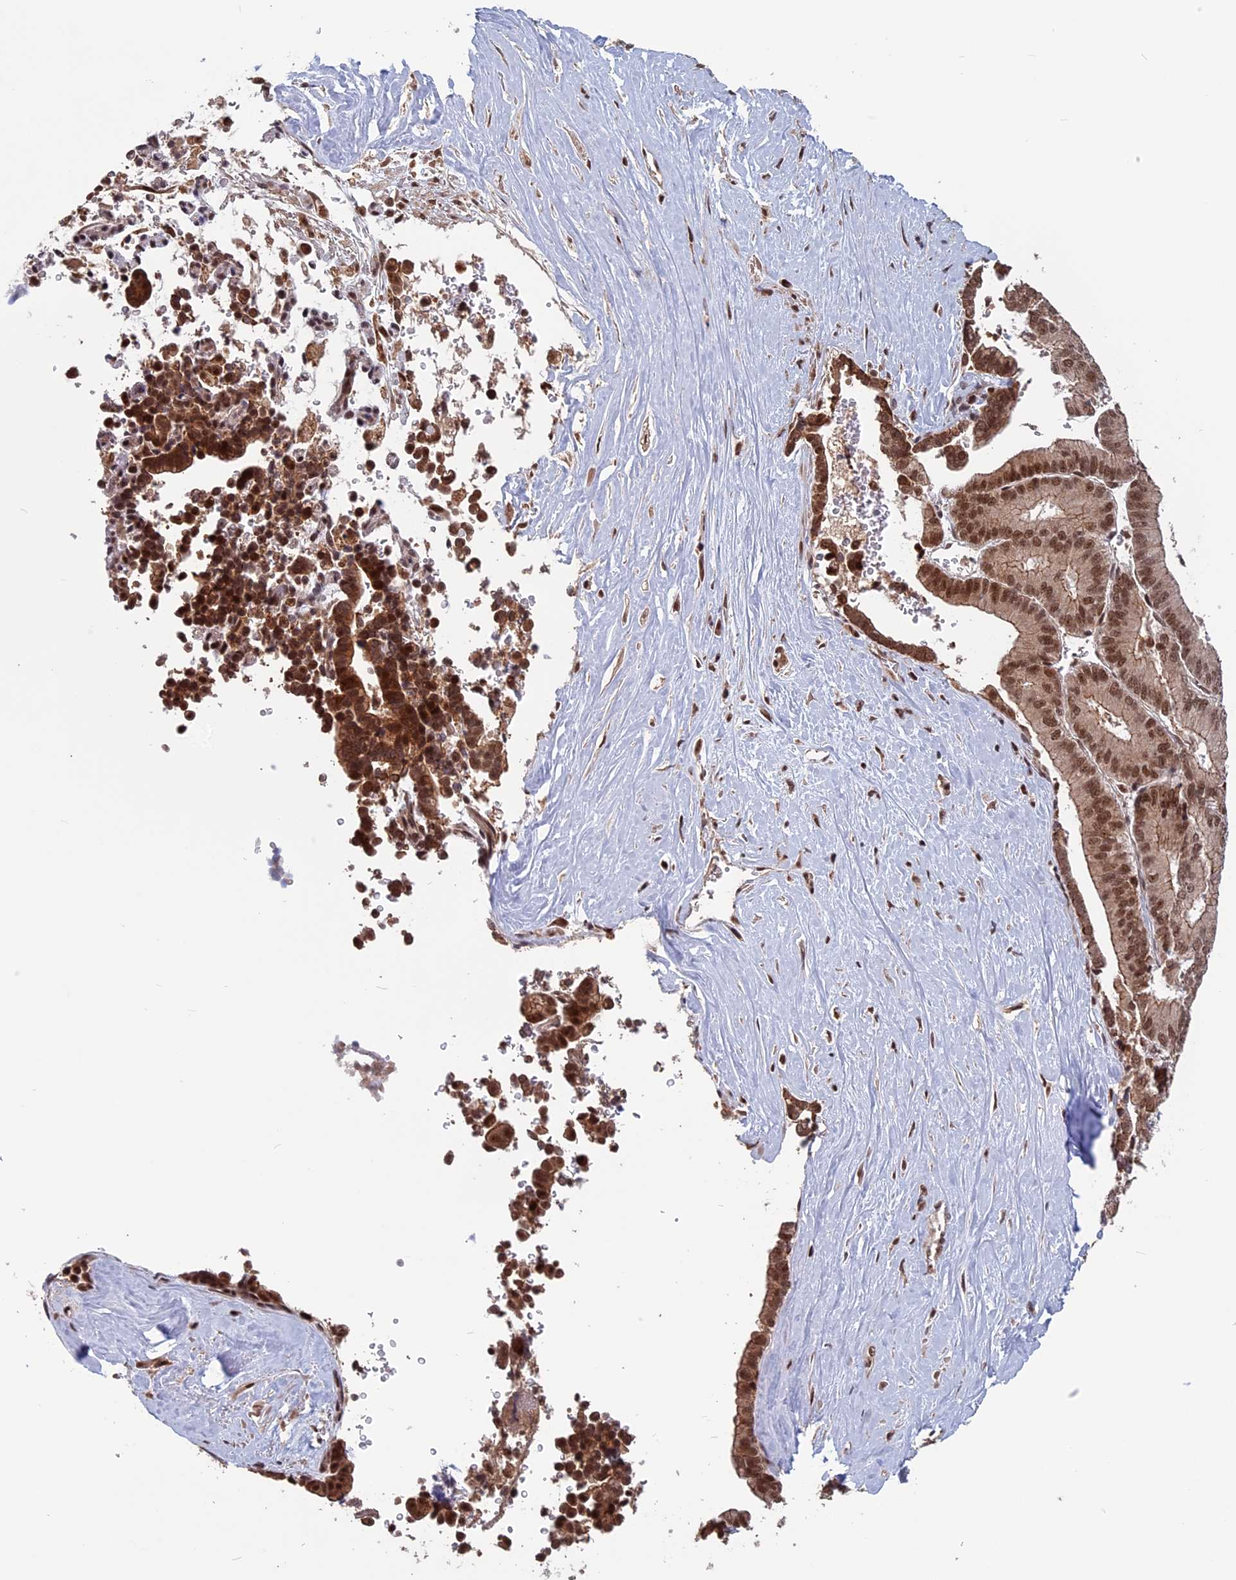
{"staining": {"intensity": "moderate", "quantity": ">75%", "location": "nuclear"}, "tissue": "liver cancer", "cell_type": "Tumor cells", "image_type": "cancer", "snomed": [{"axis": "morphology", "description": "Cholangiocarcinoma"}, {"axis": "topography", "description": "Liver"}], "caption": "Tumor cells exhibit moderate nuclear positivity in approximately >75% of cells in liver cancer.", "gene": "CACTIN", "patient": {"sex": "female", "age": 75}}